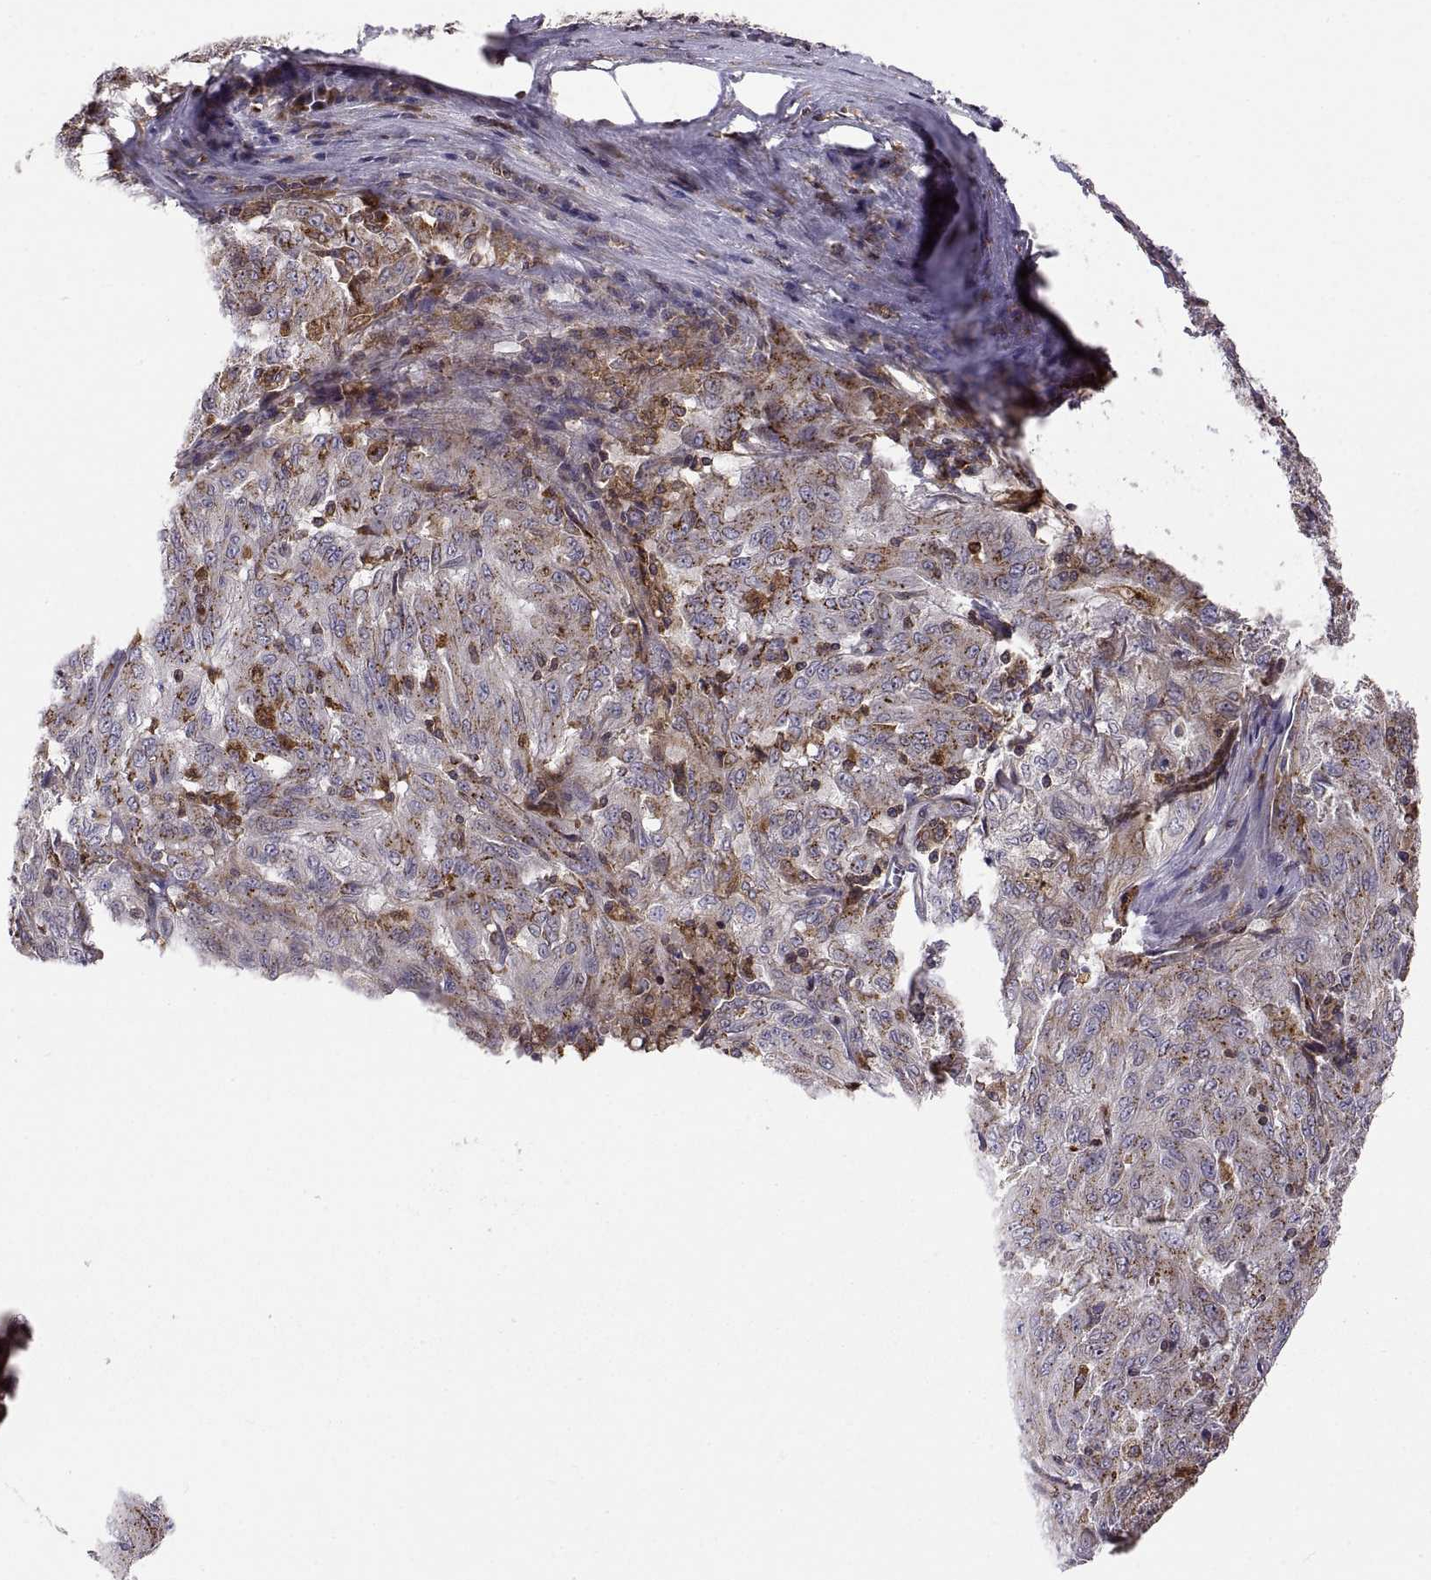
{"staining": {"intensity": "moderate", "quantity": ">75%", "location": "cytoplasmic/membranous"}, "tissue": "pancreatic cancer", "cell_type": "Tumor cells", "image_type": "cancer", "snomed": [{"axis": "morphology", "description": "Adenocarcinoma, NOS"}, {"axis": "topography", "description": "Pancreas"}], "caption": "Immunohistochemical staining of human pancreatic adenocarcinoma demonstrates medium levels of moderate cytoplasmic/membranous protein positivity in approximately >75% of tumor cells.", "gene": "ACAP1", "patient": {"sex": "male", "age": 63}}